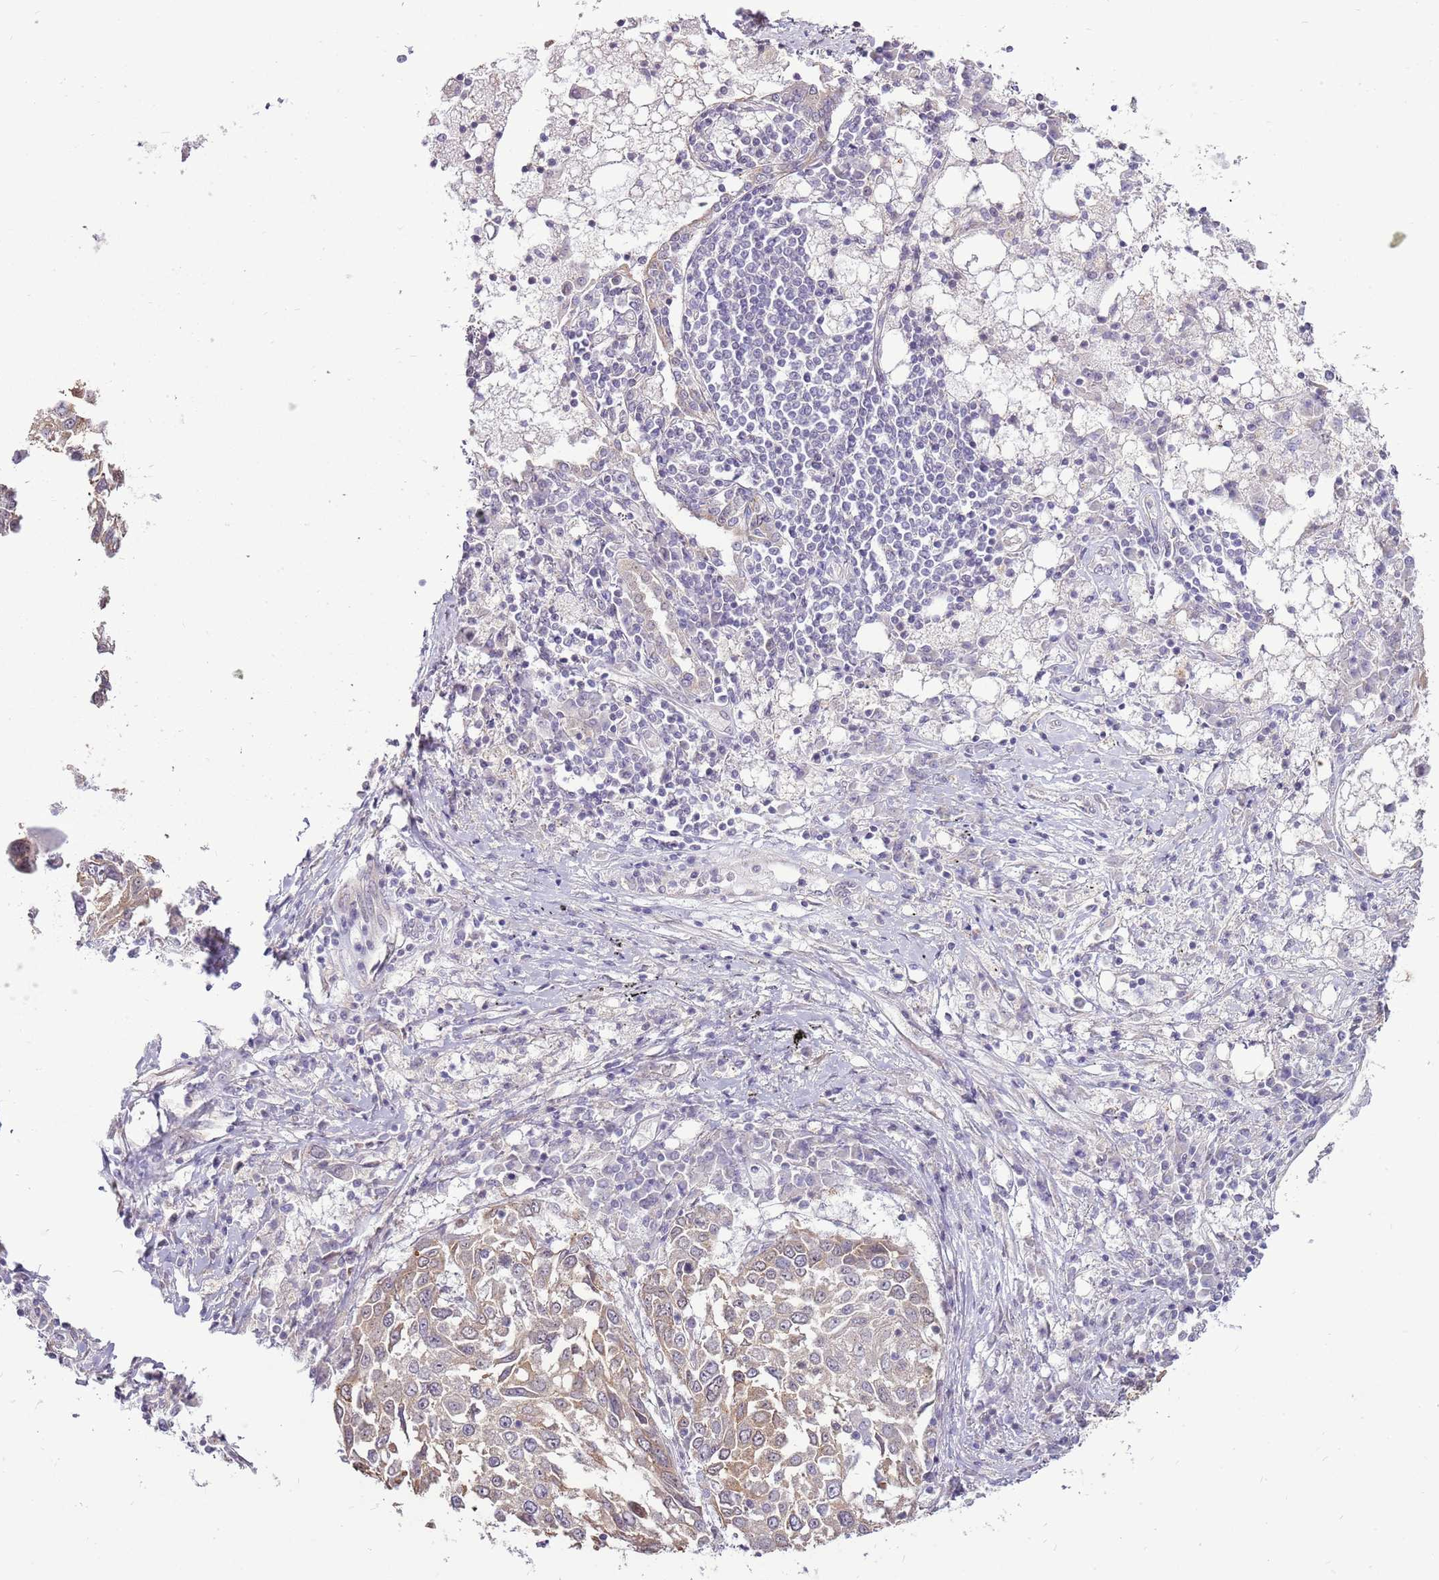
{"staining": {"intensity": "moderate", "quantity": ">75%", "location": "cytoplasmic/membranous"}, "tissue": "lung cancer", "cell_type": "Tumor cells", "image_type": "cancer", "snomed": [{"axis": "morphology", "description": "Squamous cell carcinoma, NOS"}, {"axis": "topography", "description": "Lung"}], "caption": "Tumor cells display medium levels of moderate cytoplasmic/membranous positivity in approximately >75% of cells in lung cancer.", "gene": "UGGT2", "patient": {"sex": "male", "age": 65}}